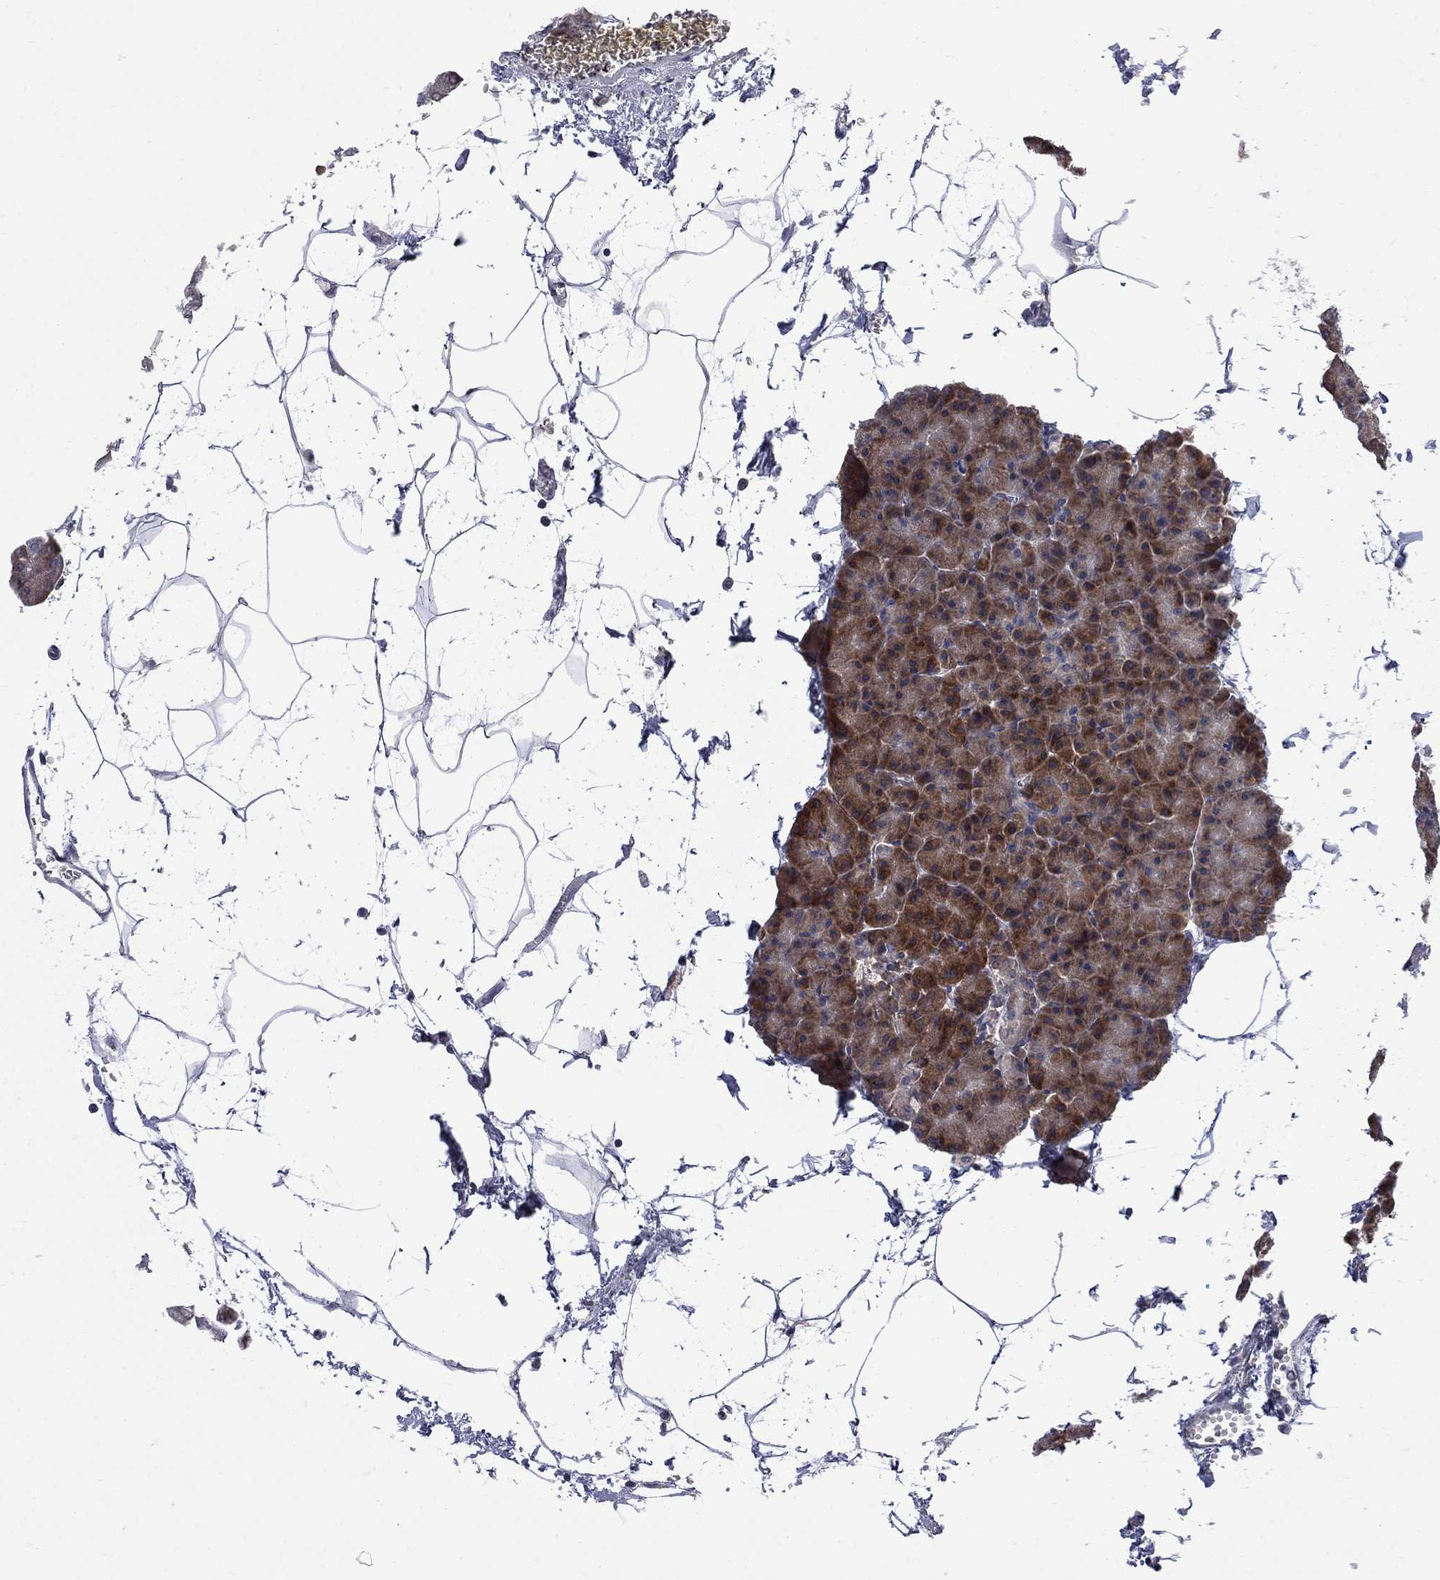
{"staining": {"intensity": "strong", "quantity": ">75%", "location": "cytoplasmic/membranous"}, "tissue": "pancreas", "cell_type": "Exocrine glandular cells", "image_type": "normal", "snomed": [{"axis": "morphology", "description": "Normal tissue, NOS"}, {"axis": "topography", "description": "Adipose tissue"}, {"axis": "topography", "description": "Pancreas"}, {"axis": "topography", "description": "Peripheral nerve tissue"}], "caption": "Exocrine glandular cells show high levels of strong cytoplasmic/membranous staining in about >75% of cells in benign human pancreas.", "gene": "CNOT11", "patient": {"sex": "female", "age": 58}}